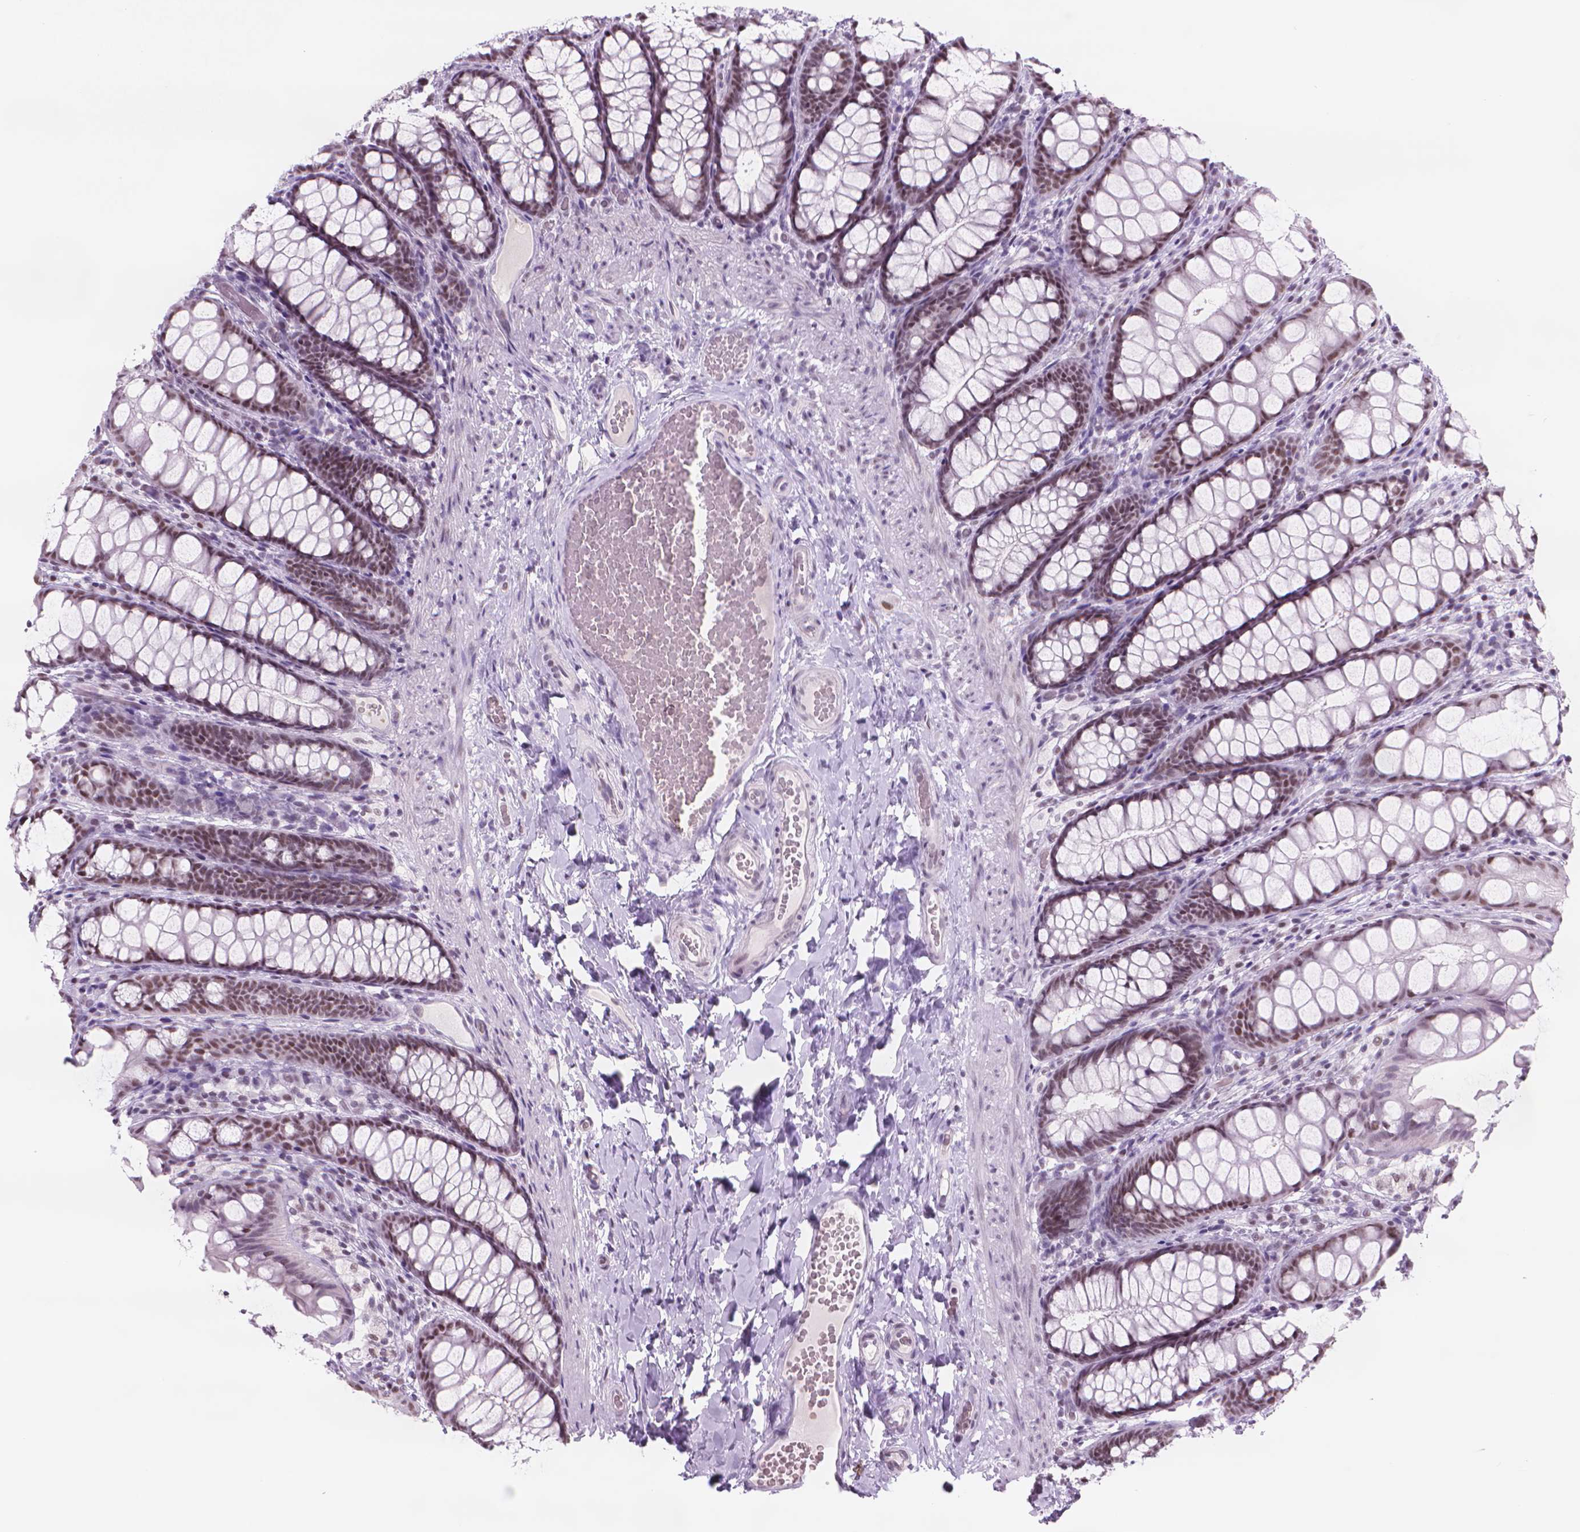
{"staining": {"intensity": "weak", "quantity": "25%-75%", "location": "nuclear"}, "tissue": "colon", "cell_type": "Endothelial cells", "image_type": "normal", "snomed": [{"axis": "morphology", "description": "Normal tissue, NOS"}, {"axis": "topography", "description": "Colon"}], "caption": "A low amount of weak nuclear staining is seen in about 25%-75% of endothelial cells in normal colon.", "gene": "POLR3D", "patient": {"sex": "male", "age": 47}}